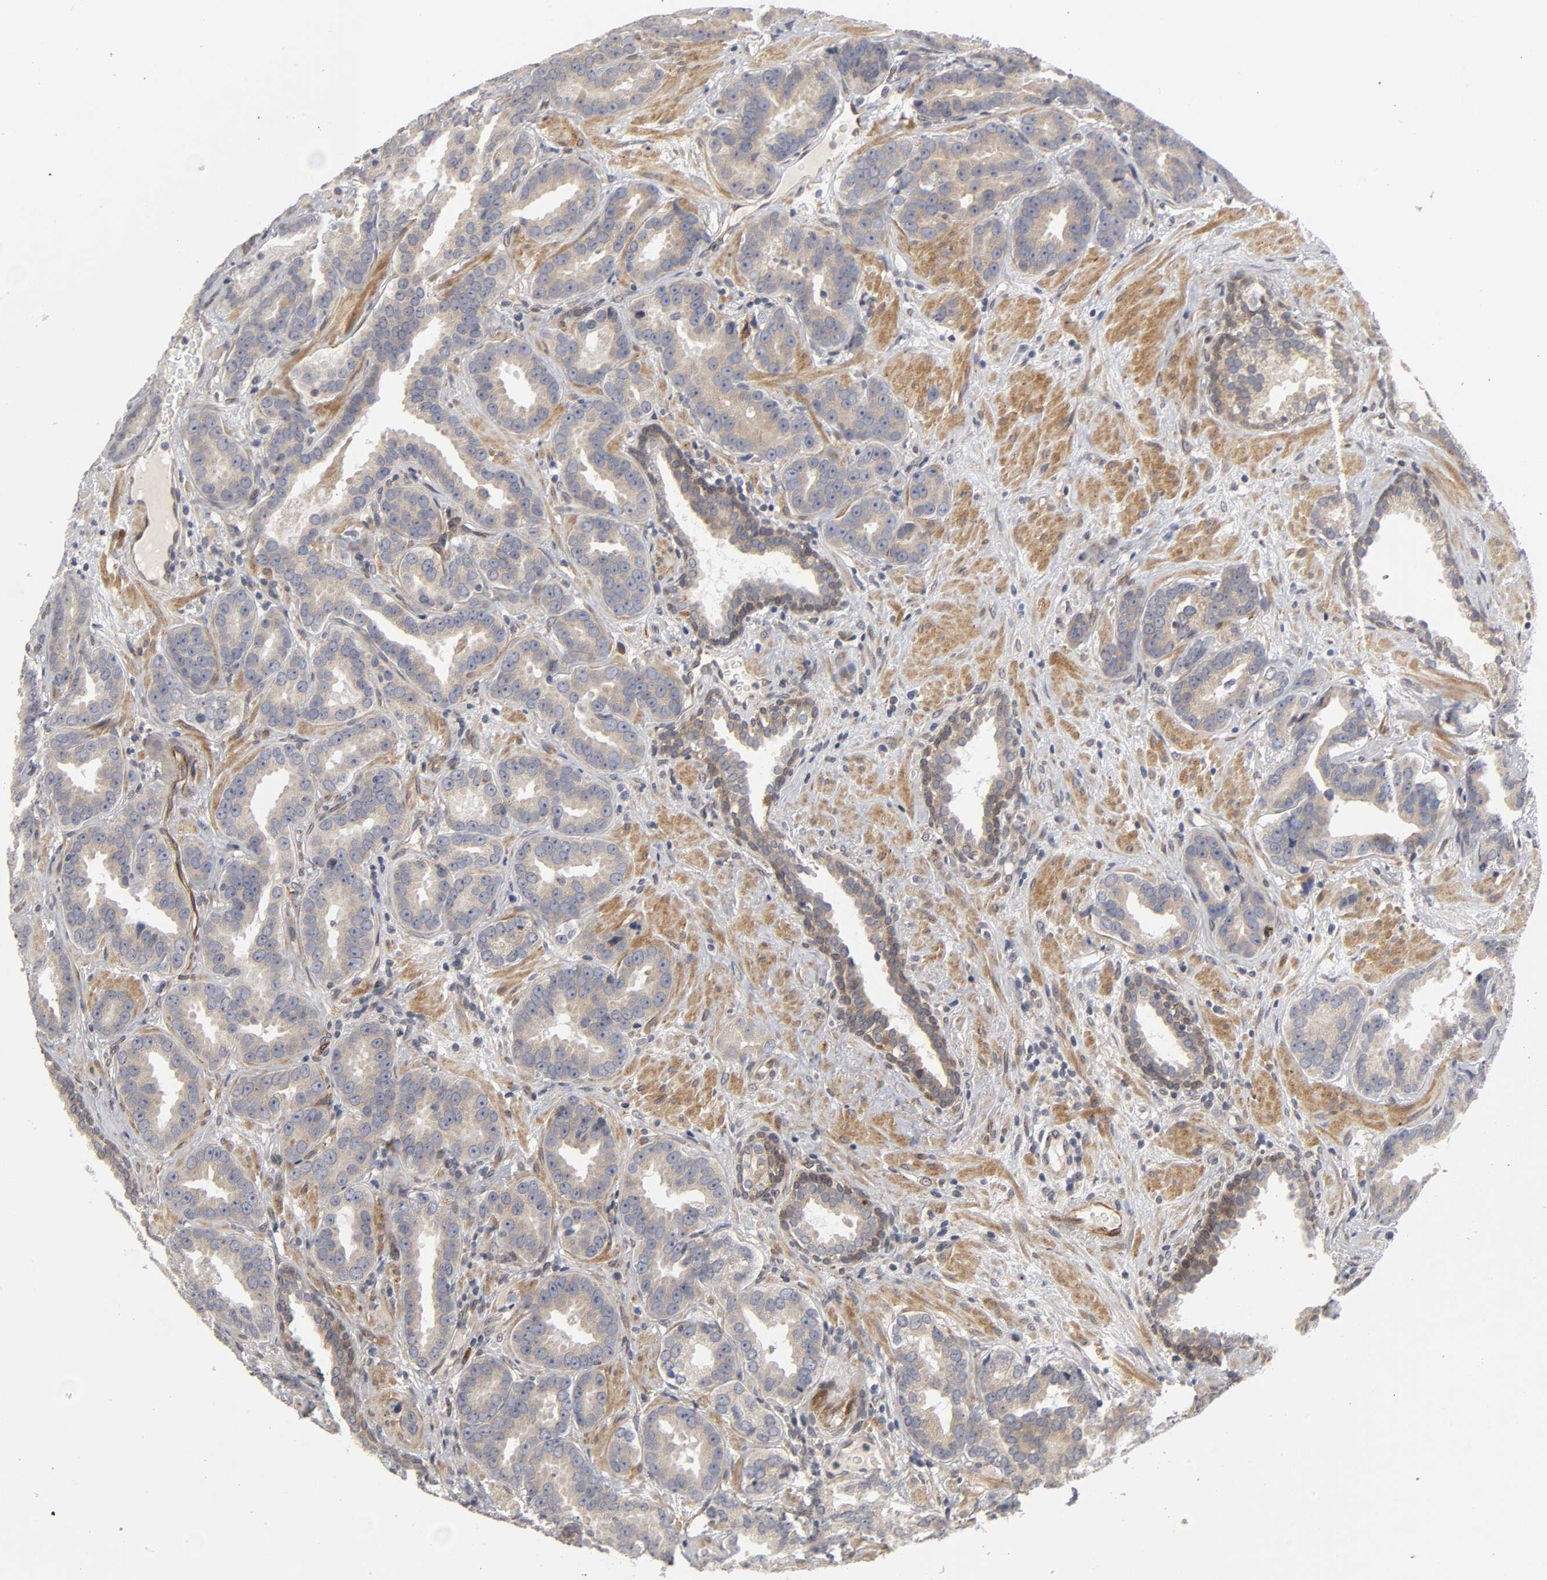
{"staining": {"intensity": "weak", "quantity": "25%-75%", "location": "cytoplasmic/membranous"}, "tissue": "prostate cancer", "cell_type": "Tumor cells", "image_type": "cancer", "snomed": [{"axis": "morphology", "description": "Adenocarcinoma, Low grade"}, {"axis": "topography", "description": "Prostate"}], "caption": "Immunohistochemistry (IHC) staining of prostate cancer, which exhibits low levels of weak cytoplasmic/membranous expression in approximately 25%-75% of tumor cells indicating weak cytoplasmic/membranous protein positivity. The staining was performed using DAB (3,3'-diaminobenzidine) (brown) for protein detection and nuclei were counterstained in hematoxylin (blue).", "gene": "ASB6", "patient": {"sex": "male", "age": 59}}